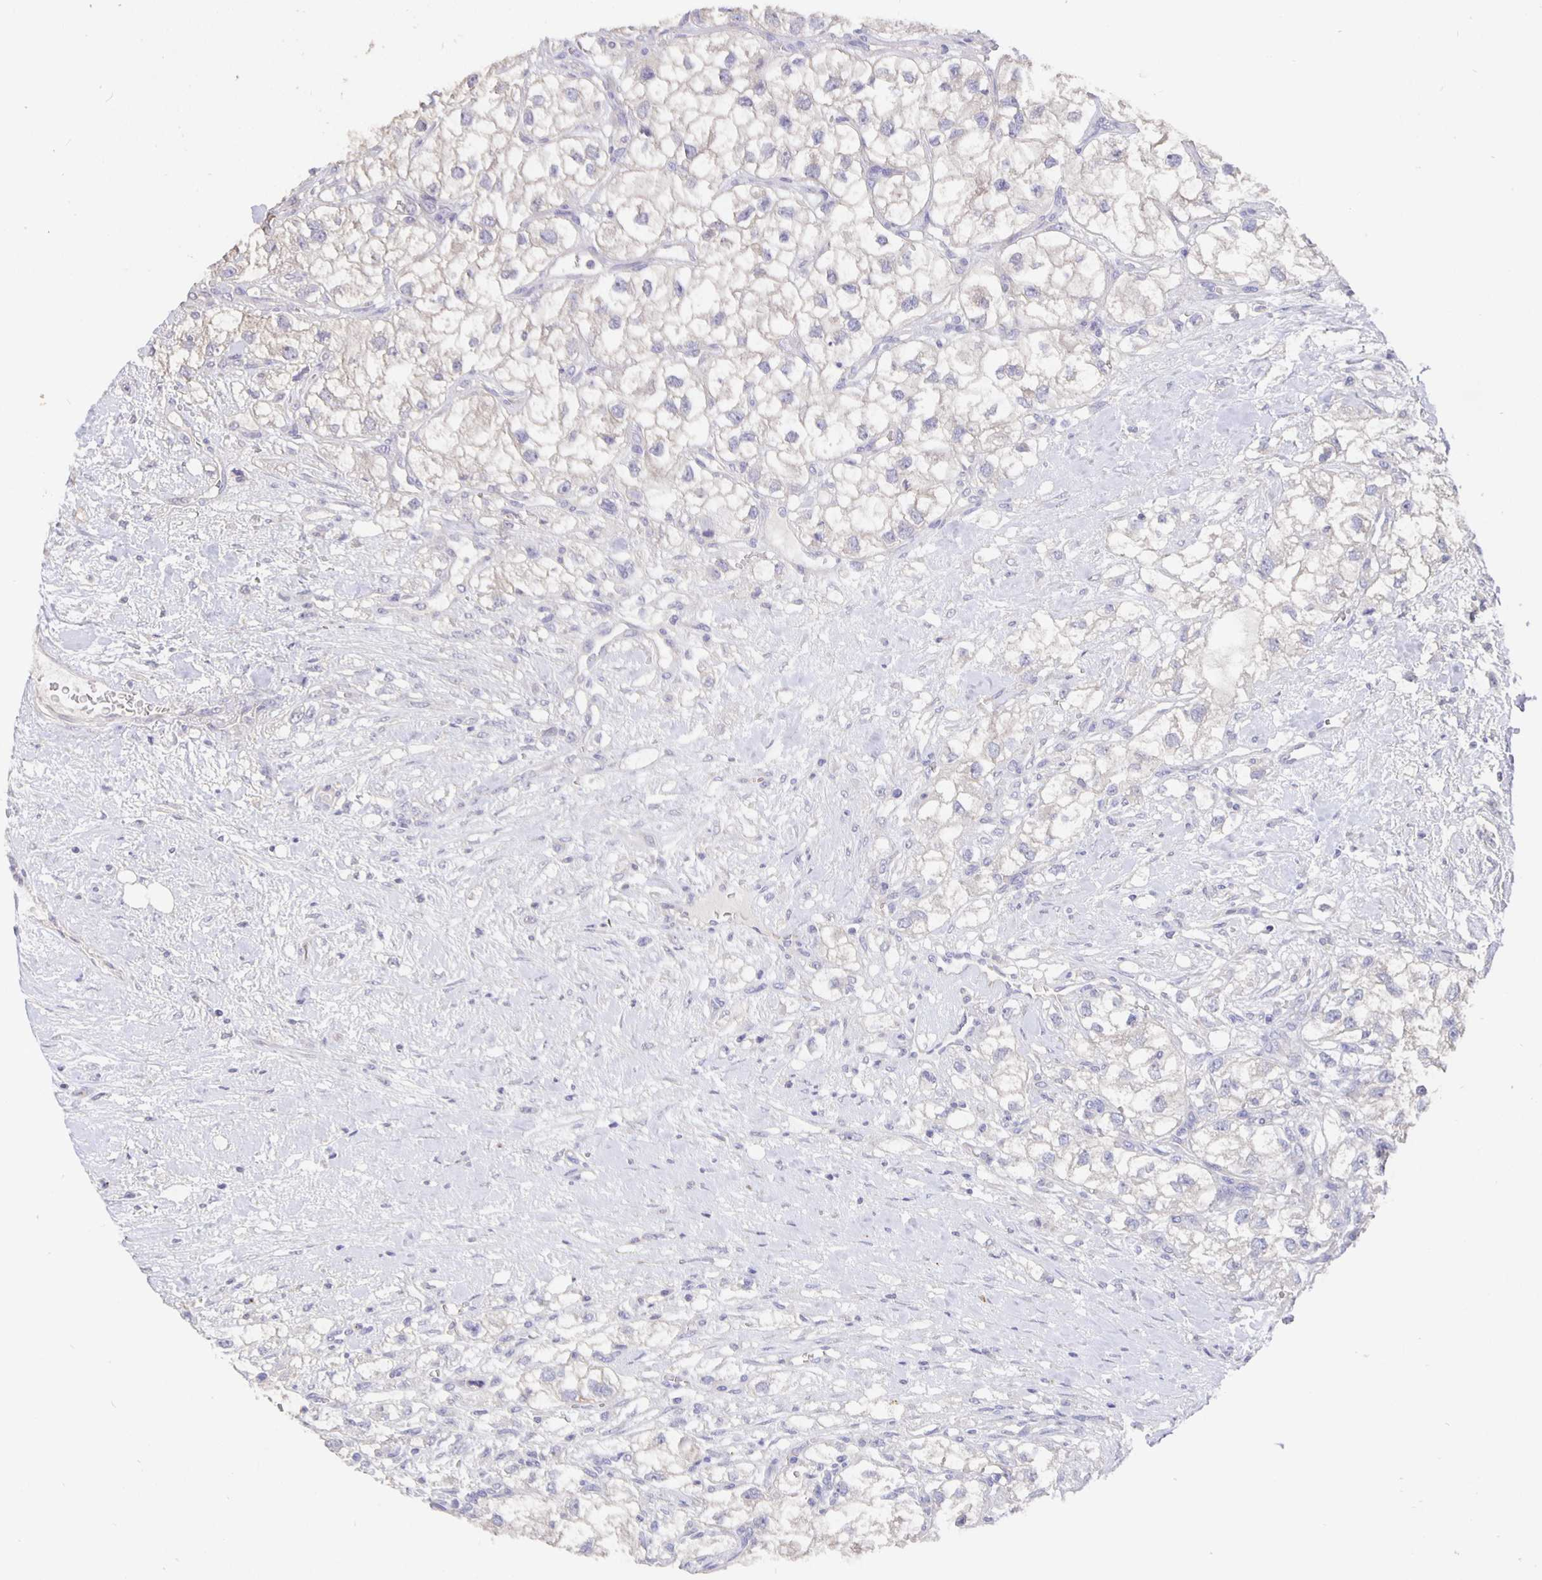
{"staining": {"intensity": "negative", "quantity": "none", "location": "none"}, "tissue": "renal cancer", "cell_type": "Tumor cells", "image_type": "cancer", "snomed": [{"axis": "morphology", "description": "Adenocarcinoma, NOS"}, {"axis": "topography", "description": "Kidney"}], "caption": "A high-resolution histopathology image shows IHC staining of renal adenocarcinoma, which exhibits no significant staining in tumor cells.", "gene": "CFAP74", "patient": {"sex": "male", "age": 59}}